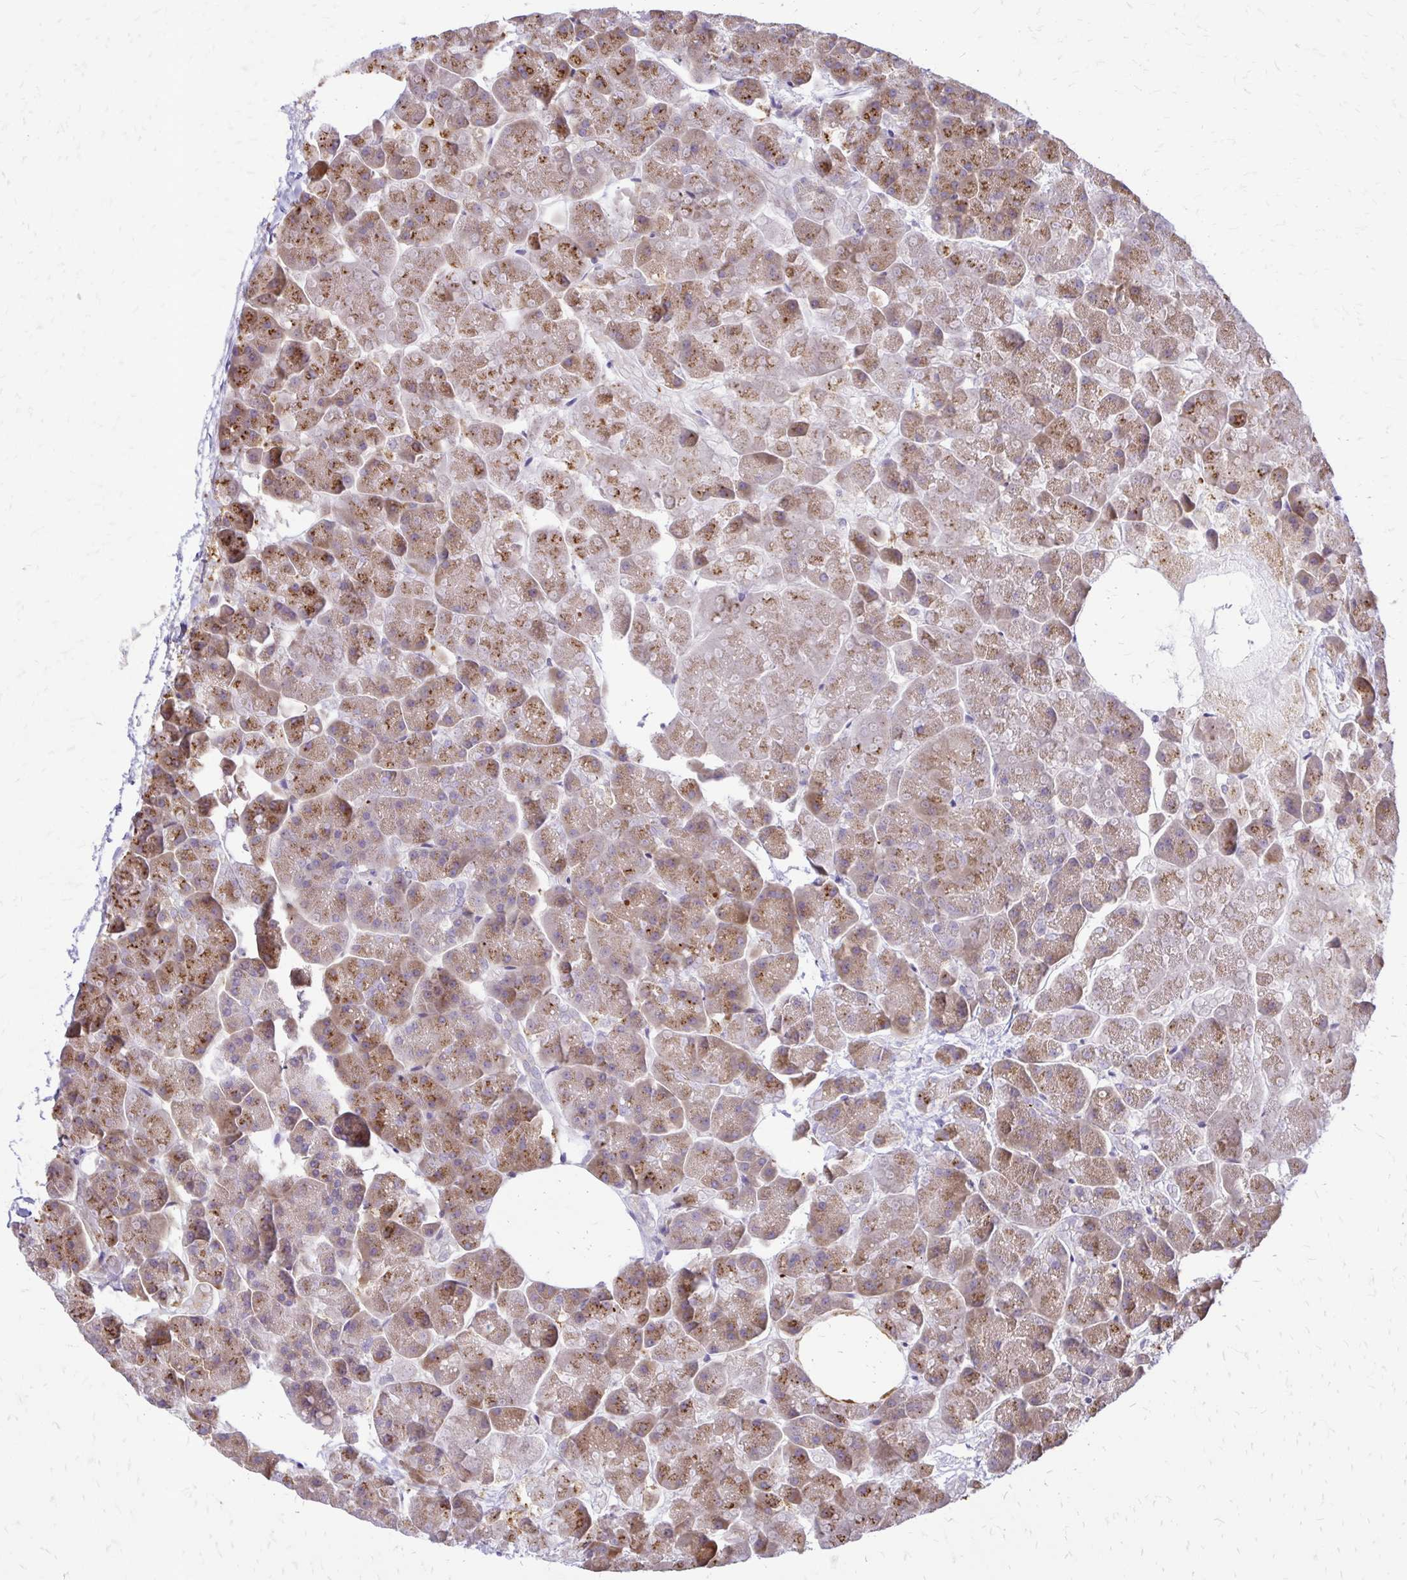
{"staining": {"intensity": "moderate", "quantity": ">75%", "location": "cytoplasmic/membranous"}, "tissue": "pancreas", "cell_type": "Exocrine glandular cells", "image_type": "normal", "snomed": [{"axis": "morphology", "description": "Normal tissue, NOS"}, {"axis": "topography", "description": "Pancreas"}, {"axis": "topography", "description": "Peripheral nerve tissue"}], "caption": "Pancreas stained with DAB immunohistochemistry demonstrates medium levels of moderate cytoplasmic/membranous positivity in about >75% of exocrine glandular cells. (Brightfield microscopy of DAB IHC at high magnification).", "gene": "EPYC", "patient": {"sex": "male", "age": 54}}